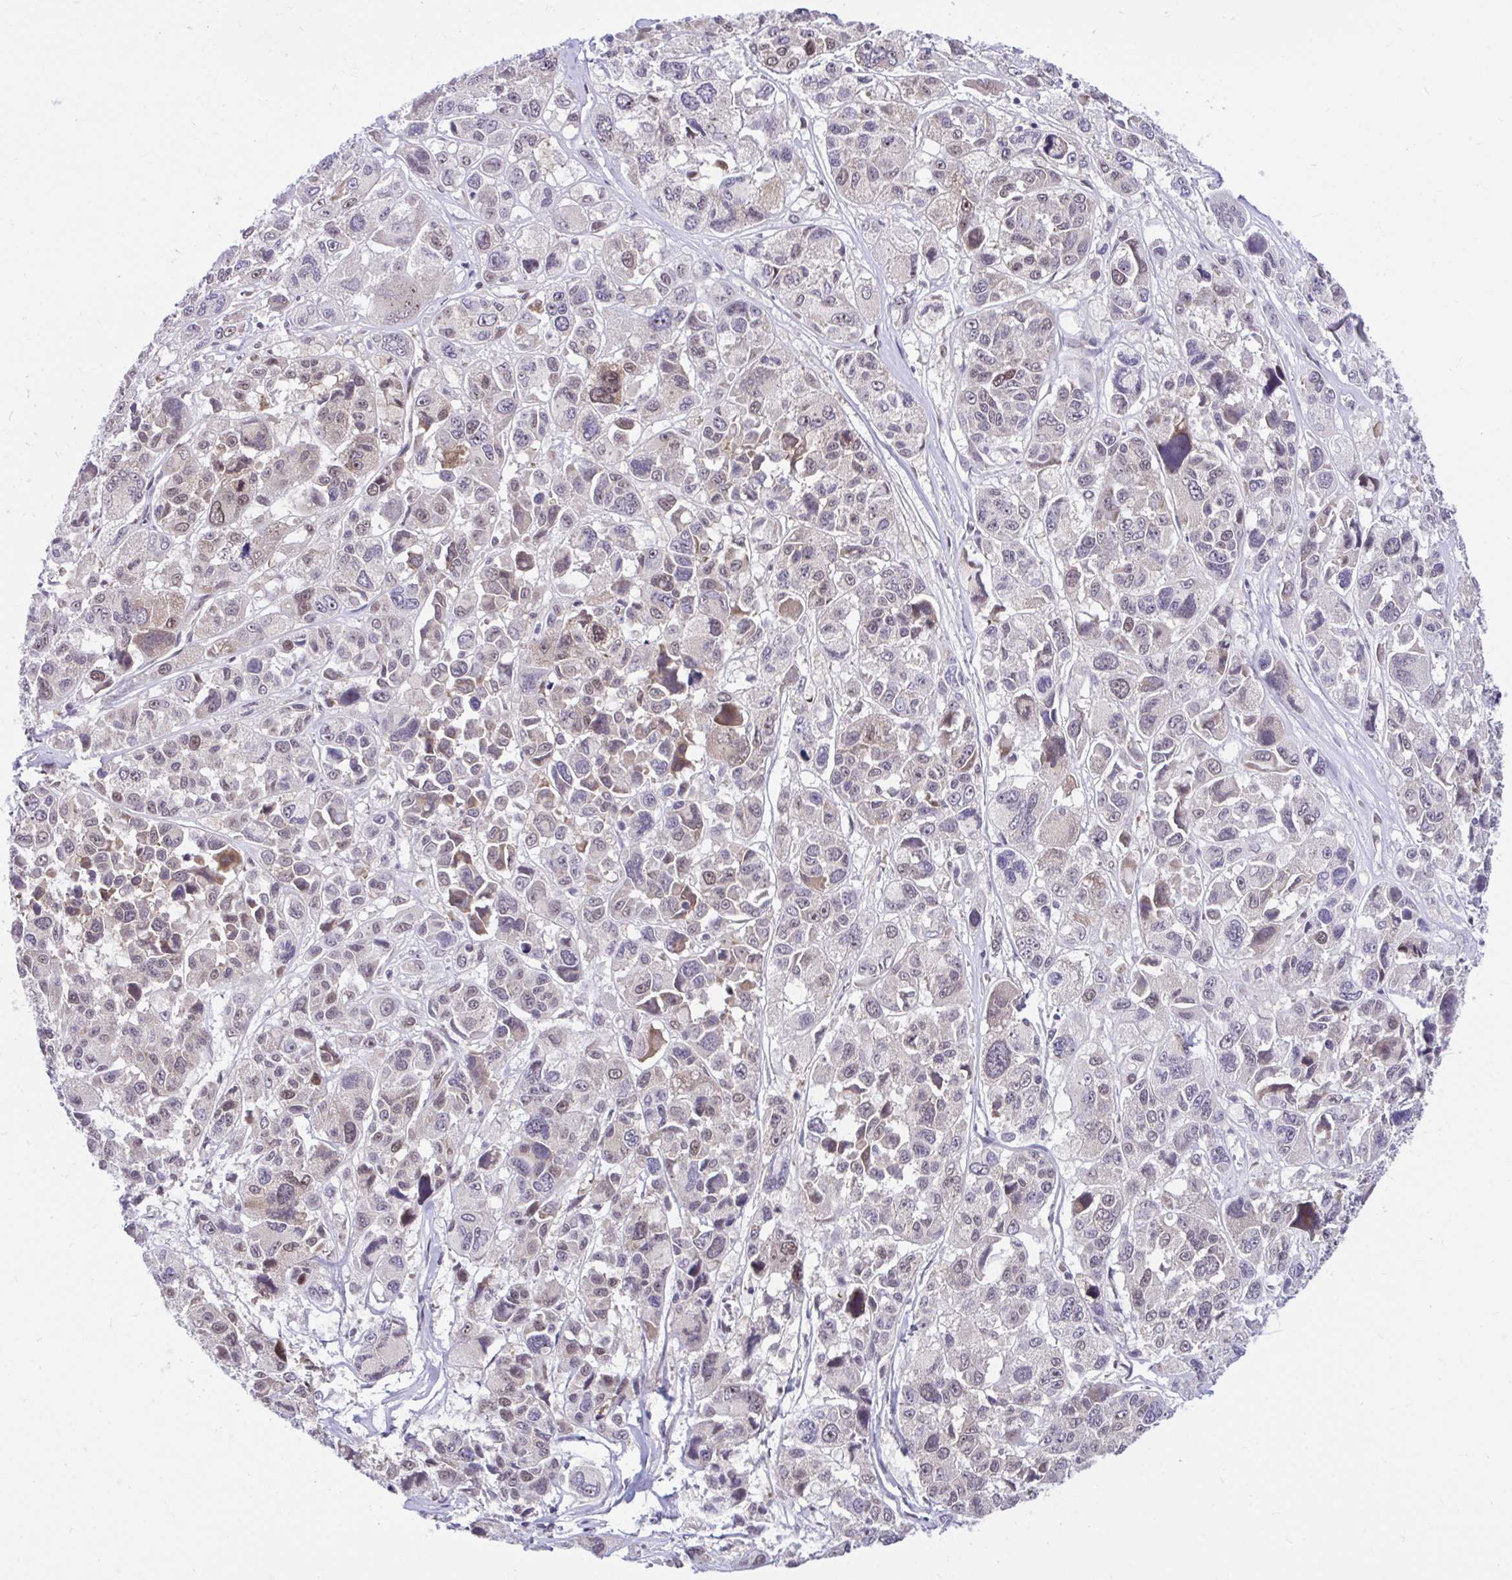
{"staining": {"intensity": "weak", "quantity": "25%-75%", "location": "cytoplasmic/membranous,nuclear"}, "tissue": "melanoma", "cell_type": "Tumor cells", "image_type": "cancer", "snomed": [{"axis": "morphology", "description": "Malignant melanoma, NOS"}, {"axis": "topography", "description": "Skin"}], "caption": "Tumor cells exhibit low levels of weak cytoplasmic/membranous and nuclear positivity in about 25%-75% of cells in malignant melanoma.", "gene": "SELENON", "patient": {"sex": "female", "age": 66}}